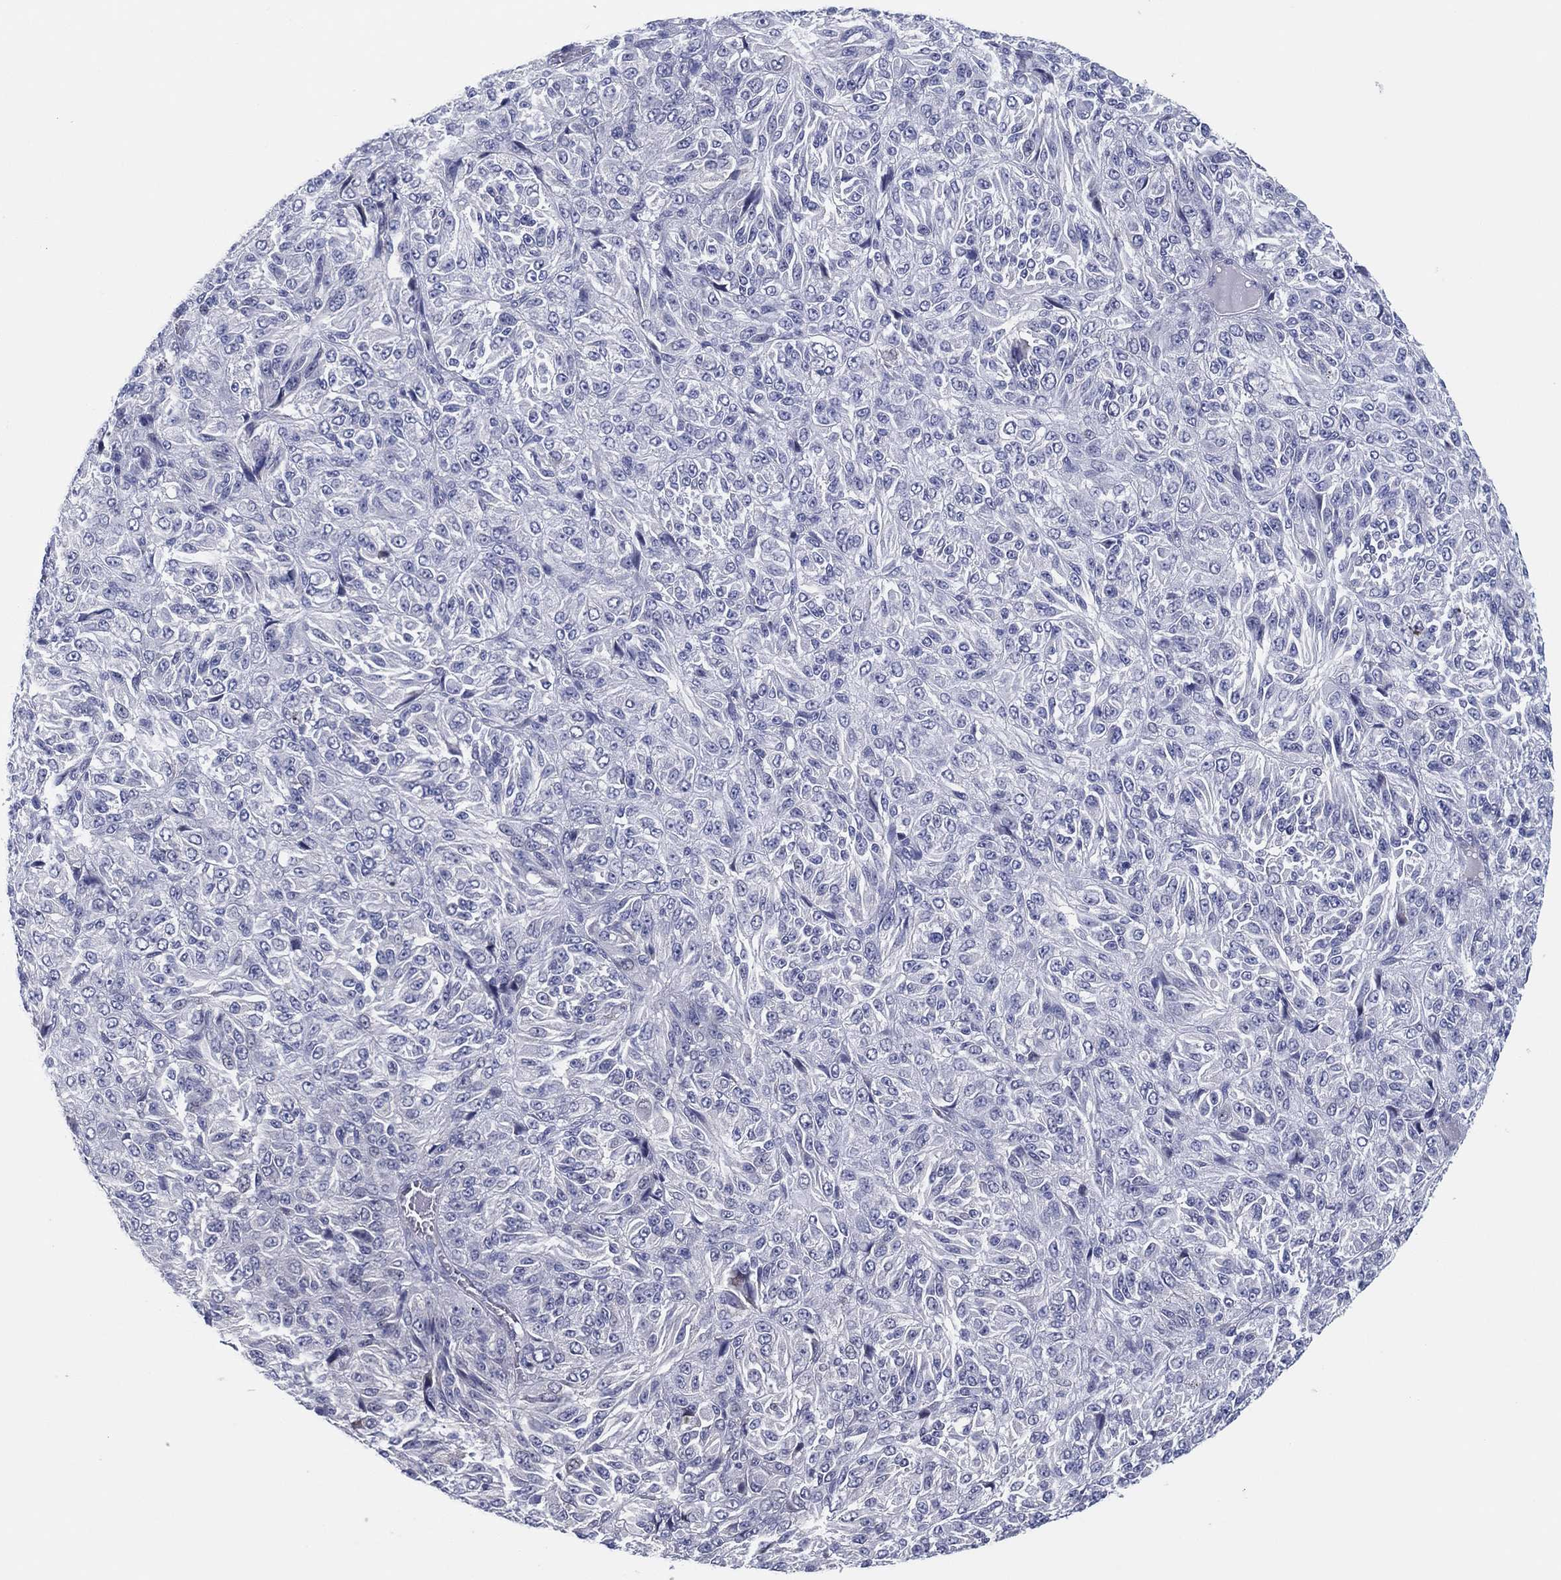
{"staining": {"intensity": "negative", "quantity": "none", "location": "none"}, "tissue": "melanoma", "cell_type": "Tumor cells", "image_type": "cancer", "snomed": [{"axis": "morphology", "description": "Malignant melanoma, Metastatic site"}, {"axis": "topography", "description": "Brain"}], "caption": "This is an immunohistochemistry micrograph of melanoma. There is no expression in tumor cells.", "gene": "HEATR4", "patient": {"sex": "female", "age": 56}}